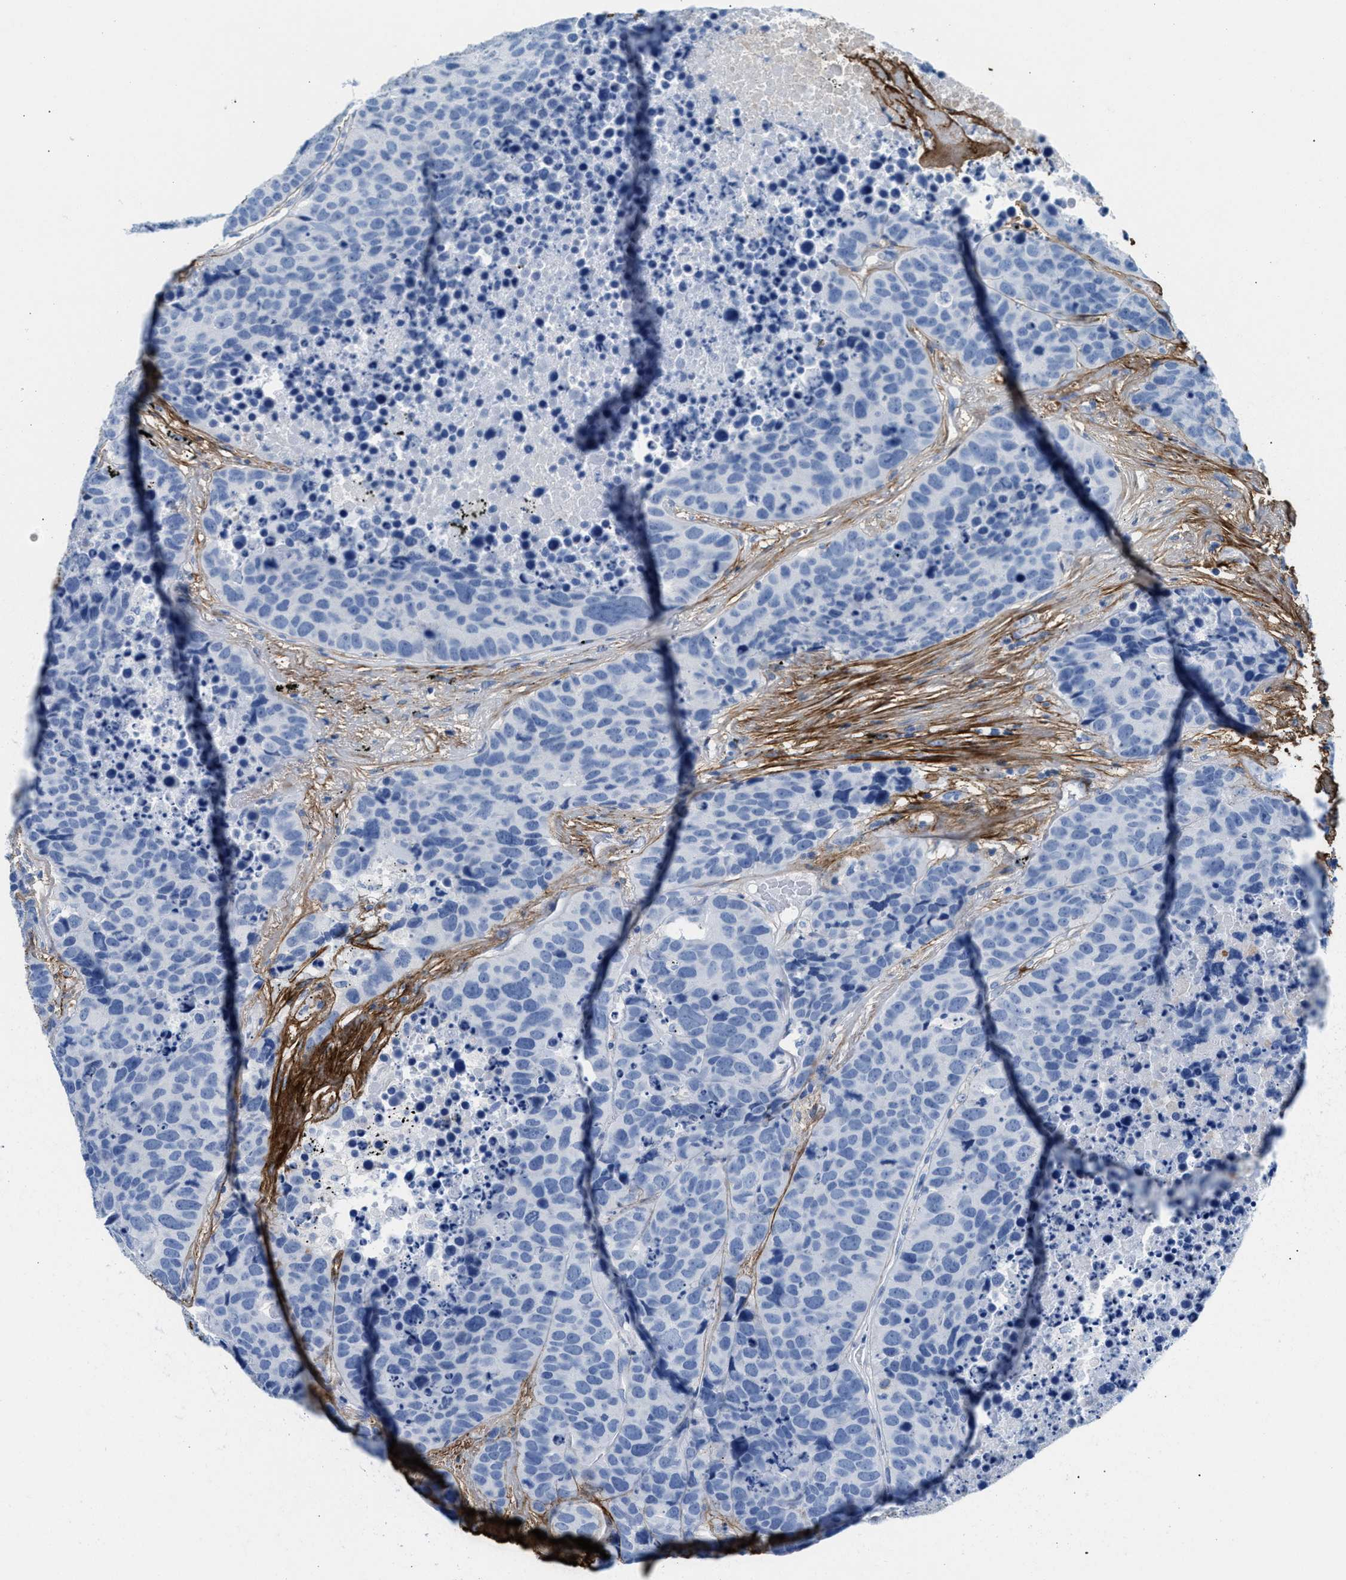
{"staining": {"intensity": "negative", "quantity": "none", "location": "none"}, "tissue": "carcinoid", "cell_type": "Tumor cells", "image_type": "cancer", "snomed": [{"axis": "morphology", "description": "Carcinoid, malignant, NOS"}, {"axis": "topography", "description": "Lung"}], "caption": "This is an IHC image of malignant carcinoid. There is no positivity in tumor cells.", "gene": "TNR", "patient": {"sex": "male", "age": 60}}